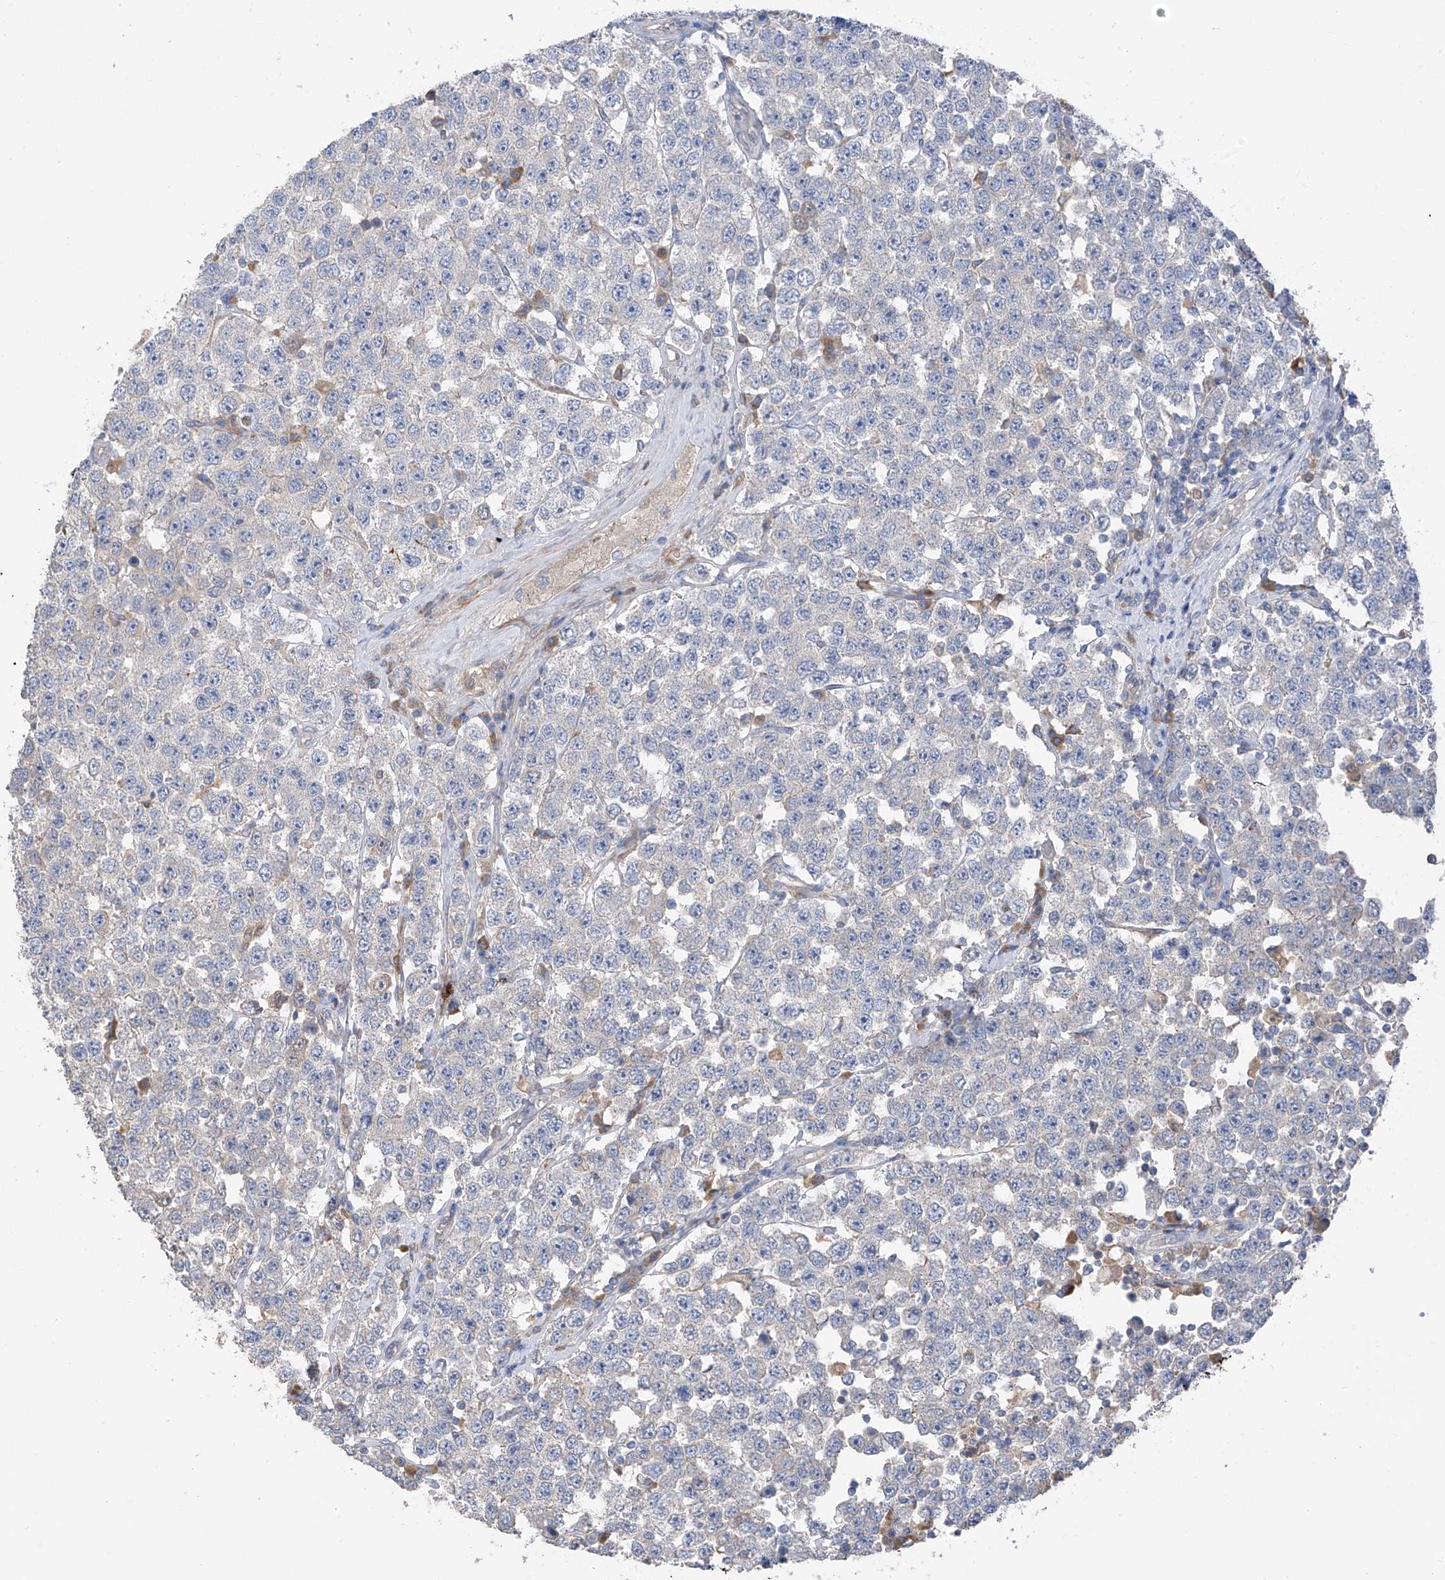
{"staining": {"intensity": "negative", "quantity": "none", "location": "none"}, "tissue": "testis cancer", "cell_type": "Tumor cells", "image_type": "cancer", "snomed": [{"axis": "morphology", "description": "Seminoma, NOS"}, {"axis": "topography", "description": "Testis"}], "caption": "Human testis cancer (seminoma) stained for a protein using immunohistochemistry shows no positivity in tumor cells.", "gene": "GALNTL6", "patient": {"sex": "male", "age": 28}}